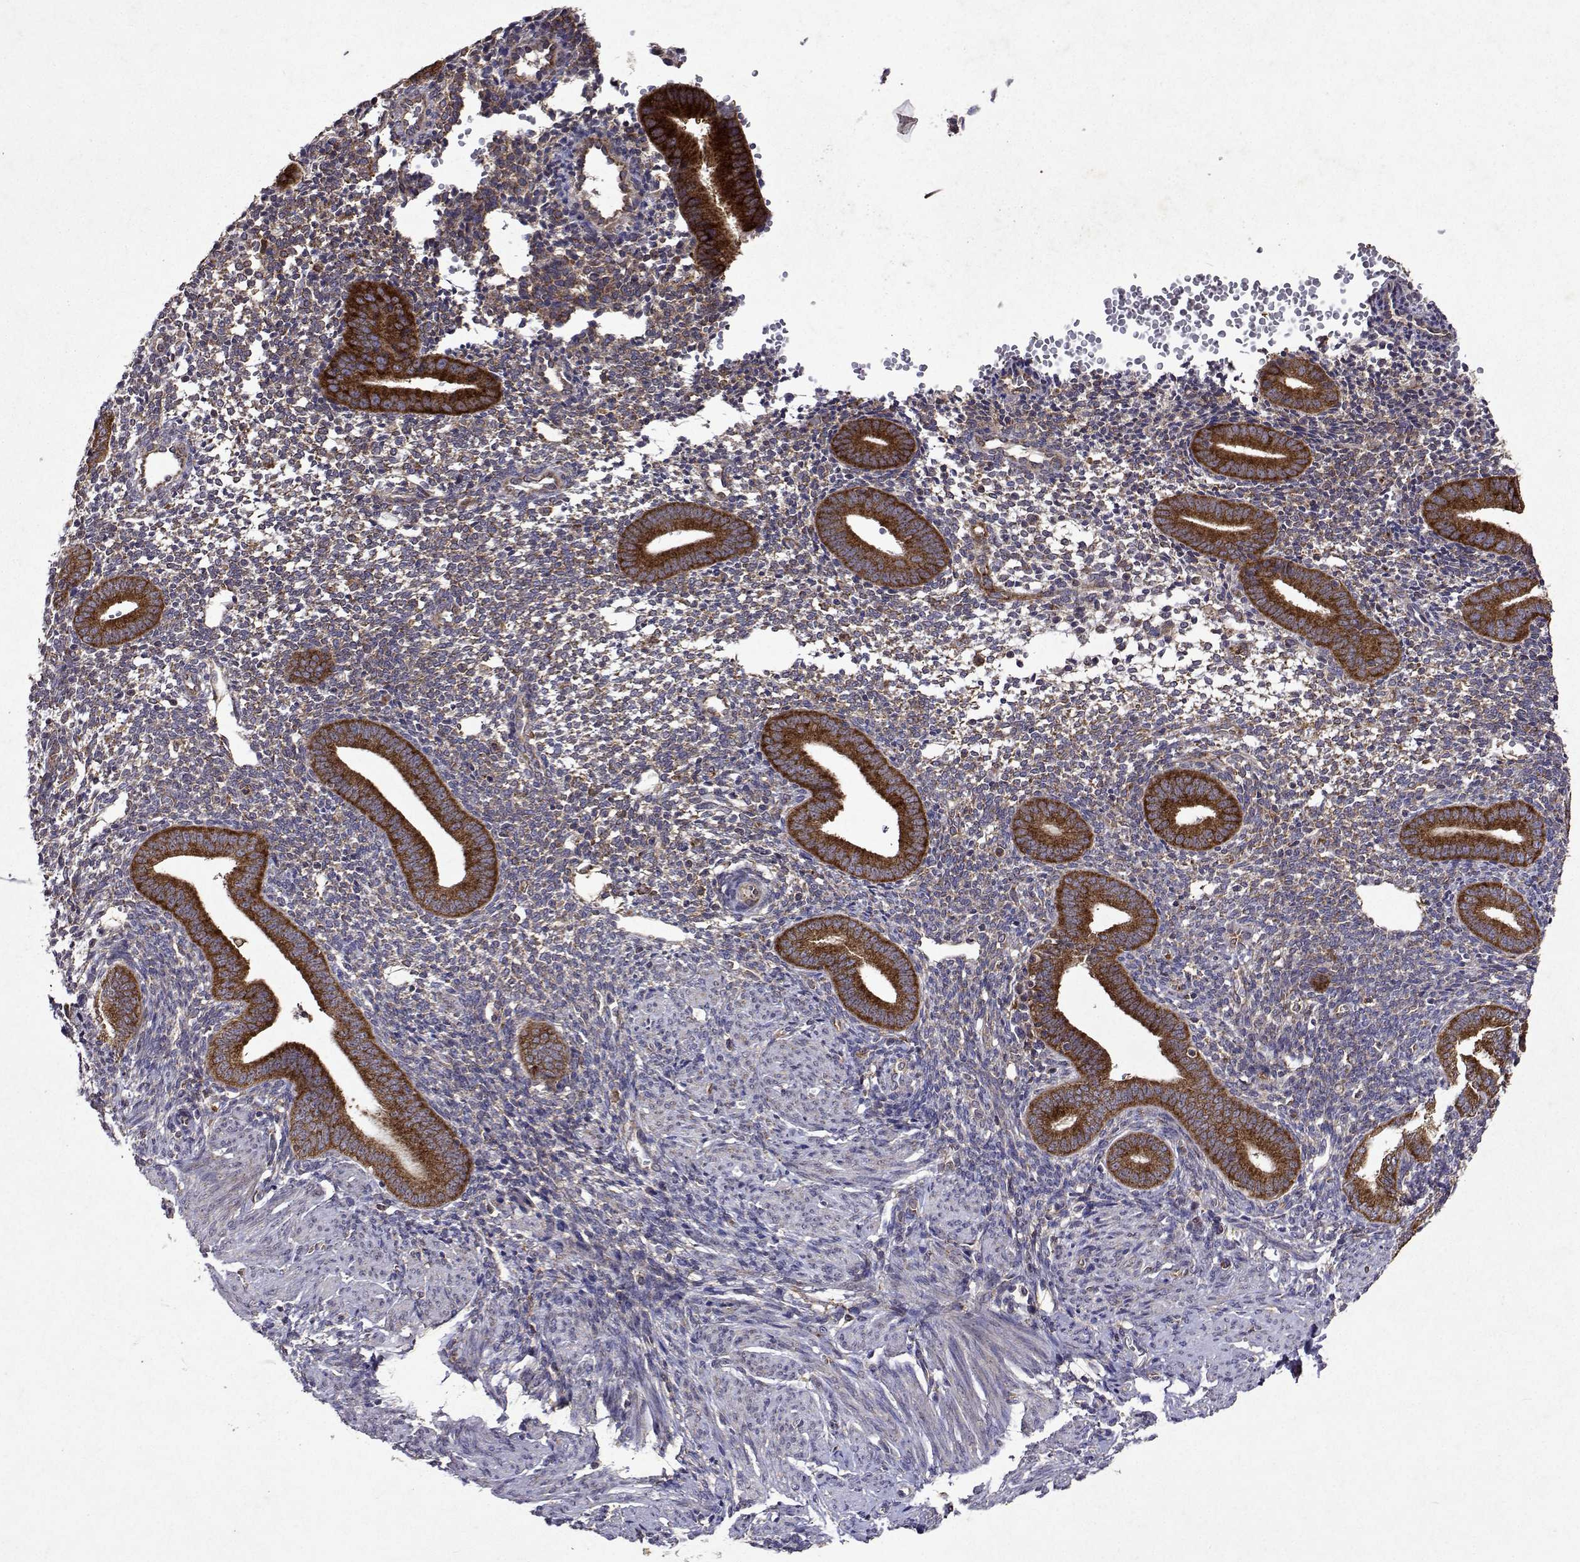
{"staining": {"intensity": "moderate", "quantity": "25%-75%", "location": "cytoplasmic/membranous"}, "tissue": "endometrium", "cell_type": "Cells in endometrial stroma", "image_type": "normal", "snomed": [{"axis": "morphology", "description": "Normal tissue, NOS"}, {"axis": "topography", "description": "Endometrium"}], "caption": "Immunohistochemical staining of benign endometrium shows moderate cytoplasmic/membranous protein expression in approximately 25%-75% of cells in endometrial stroma.", "gene": "TARBP2", "patient": {"sex": "female", "age": 40}}